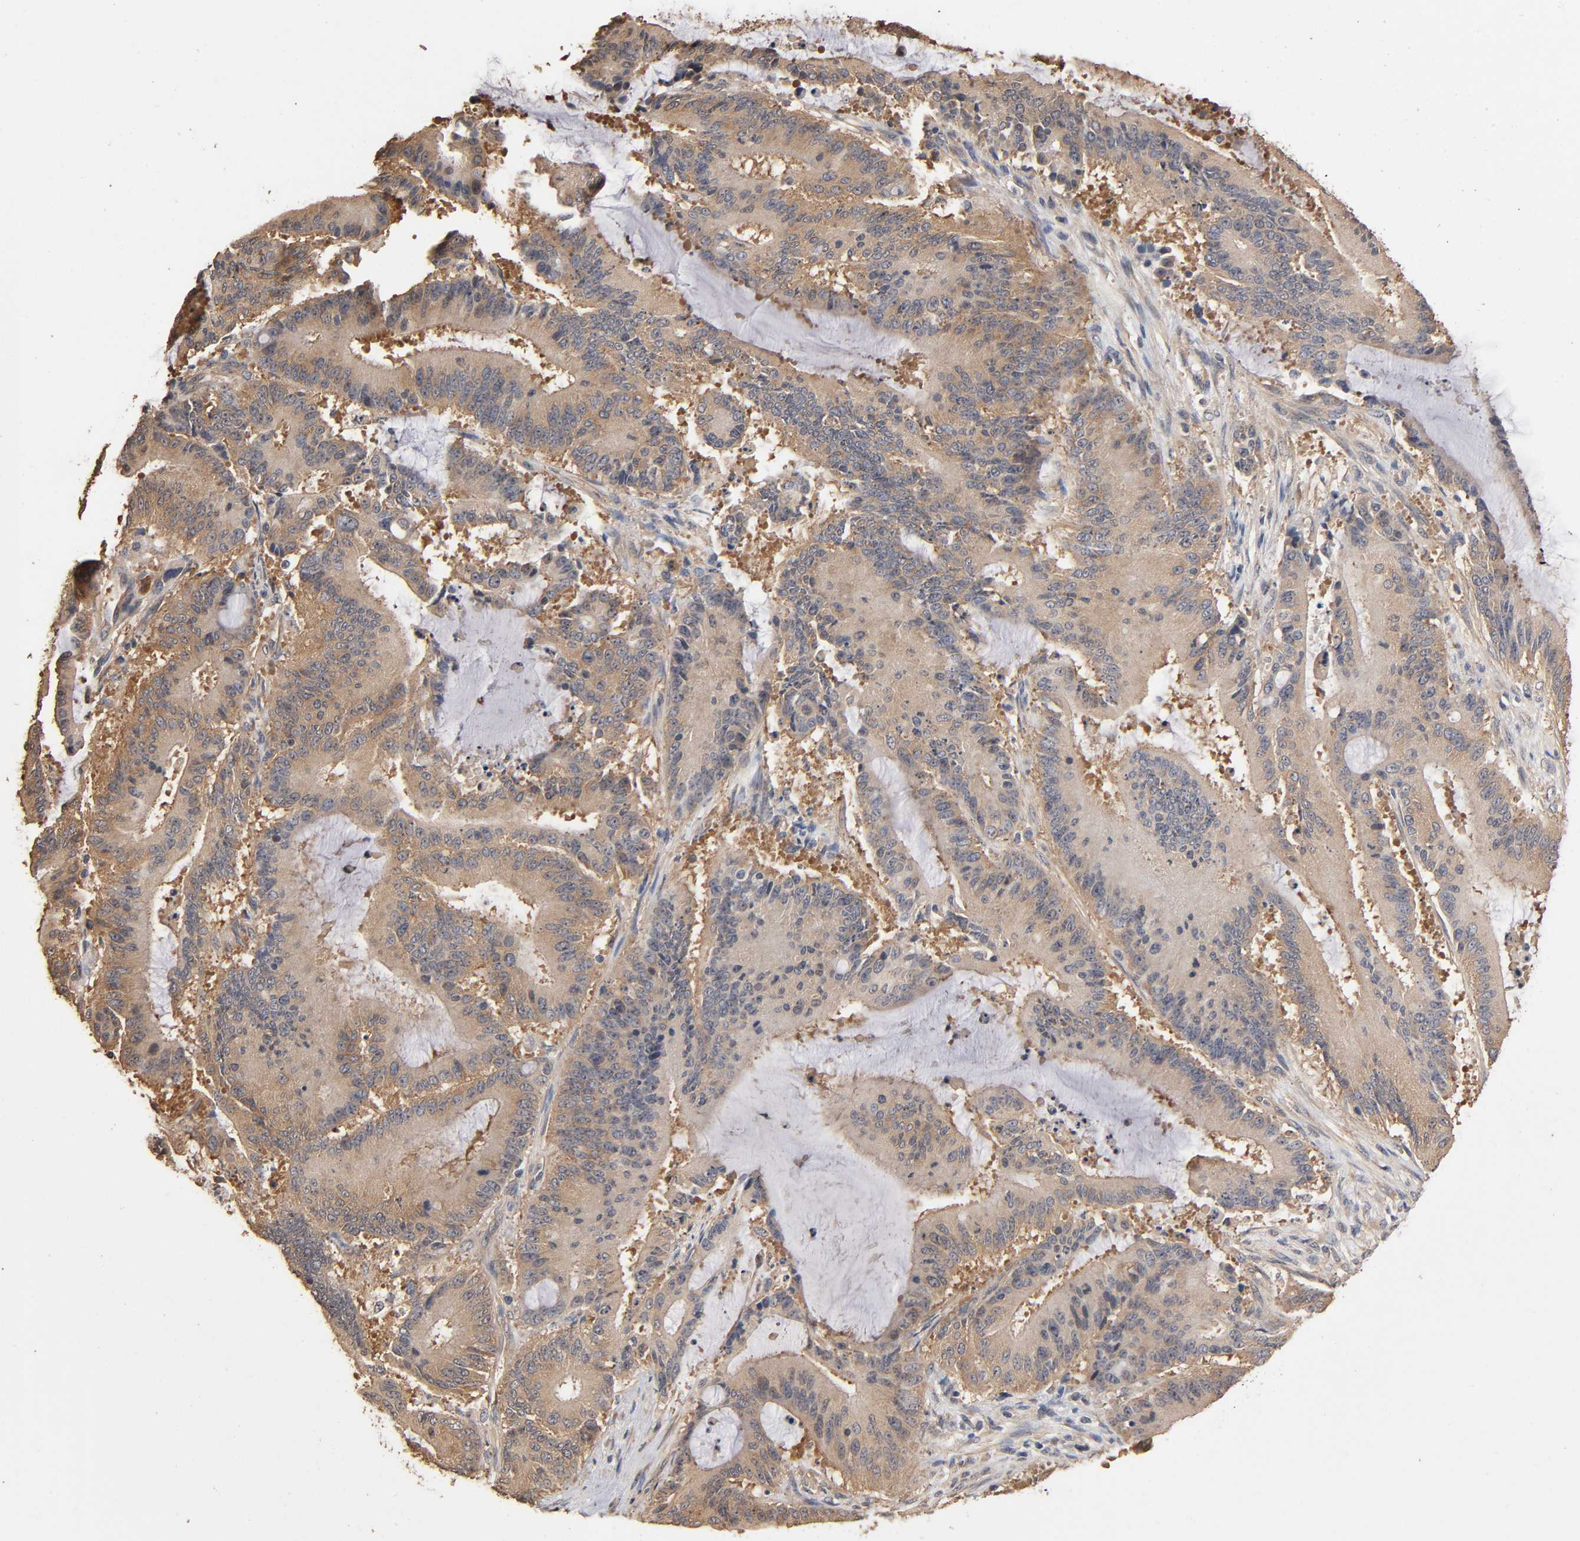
{"staining": {"intensity": "weak", "quantity": ">75%", "location": "cytoplasmic/membranous"}, "tissue": "liver cancer", "cell_type": "Tumor cells", "image_type": "cancer", "snomed": [{"axis": "morphology", "description": "Cholangiocarcinoma"}, {"axis": "topography", "description": "Liver"}], "caption": "Immunohistochemical staining of liver cancer (cholangiocarcinoma) displays low levels of weak cytoplasmic/membranous staining in about >75% of tumor cells. The staining is performed using DAB (3,3'-diaminobenzidine) brown chromogen to label protein expression. The nuclei are counter-stained blue using hematoxylin.", "gene": "ARHGEF7", "patient": {"sex": "female", "age": 73}}